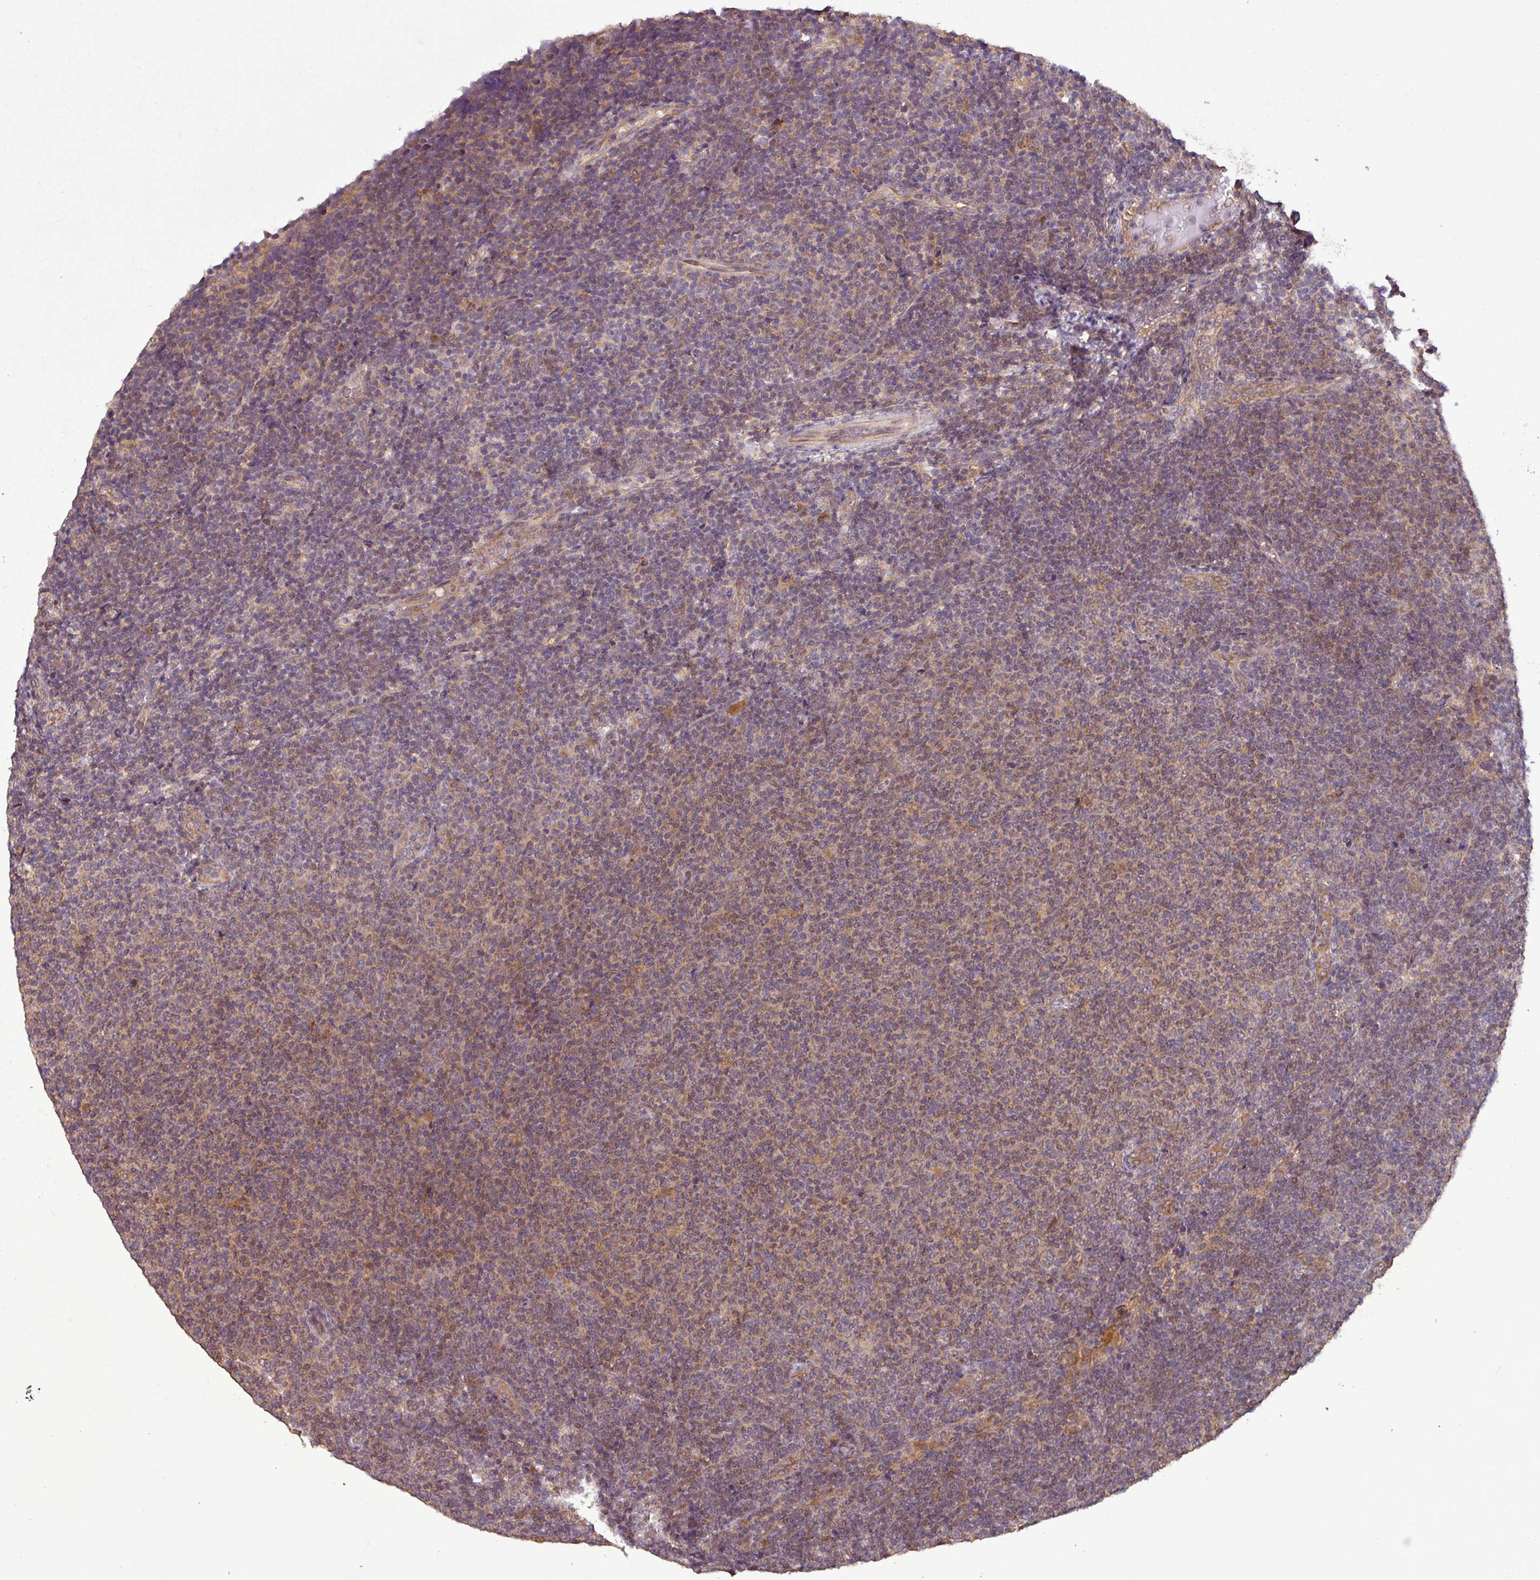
{"staining": {"intensity": "weak", "quantity": "25%-75%", "location": "cytoplasmic/membranous"}, "tissue": "lymphoma", "cell_type": "Tumor cells", "image_type": "cancer", "snomed": [{"axis": "morphology", "description": "Malignant lymphoma, non-Hodgkin's type, Low grade"}, {"axis": "topography", "description": "Lymph node"}], "caption": "Immunohistochemistry (IHC) of human lymphoma reveals low levels of weak cytoplasmic/membranous positivity in about 25%-75% of tumor cells.", "gene": "NT5C3A", "patient": {"sex": "male", "age": 66}}